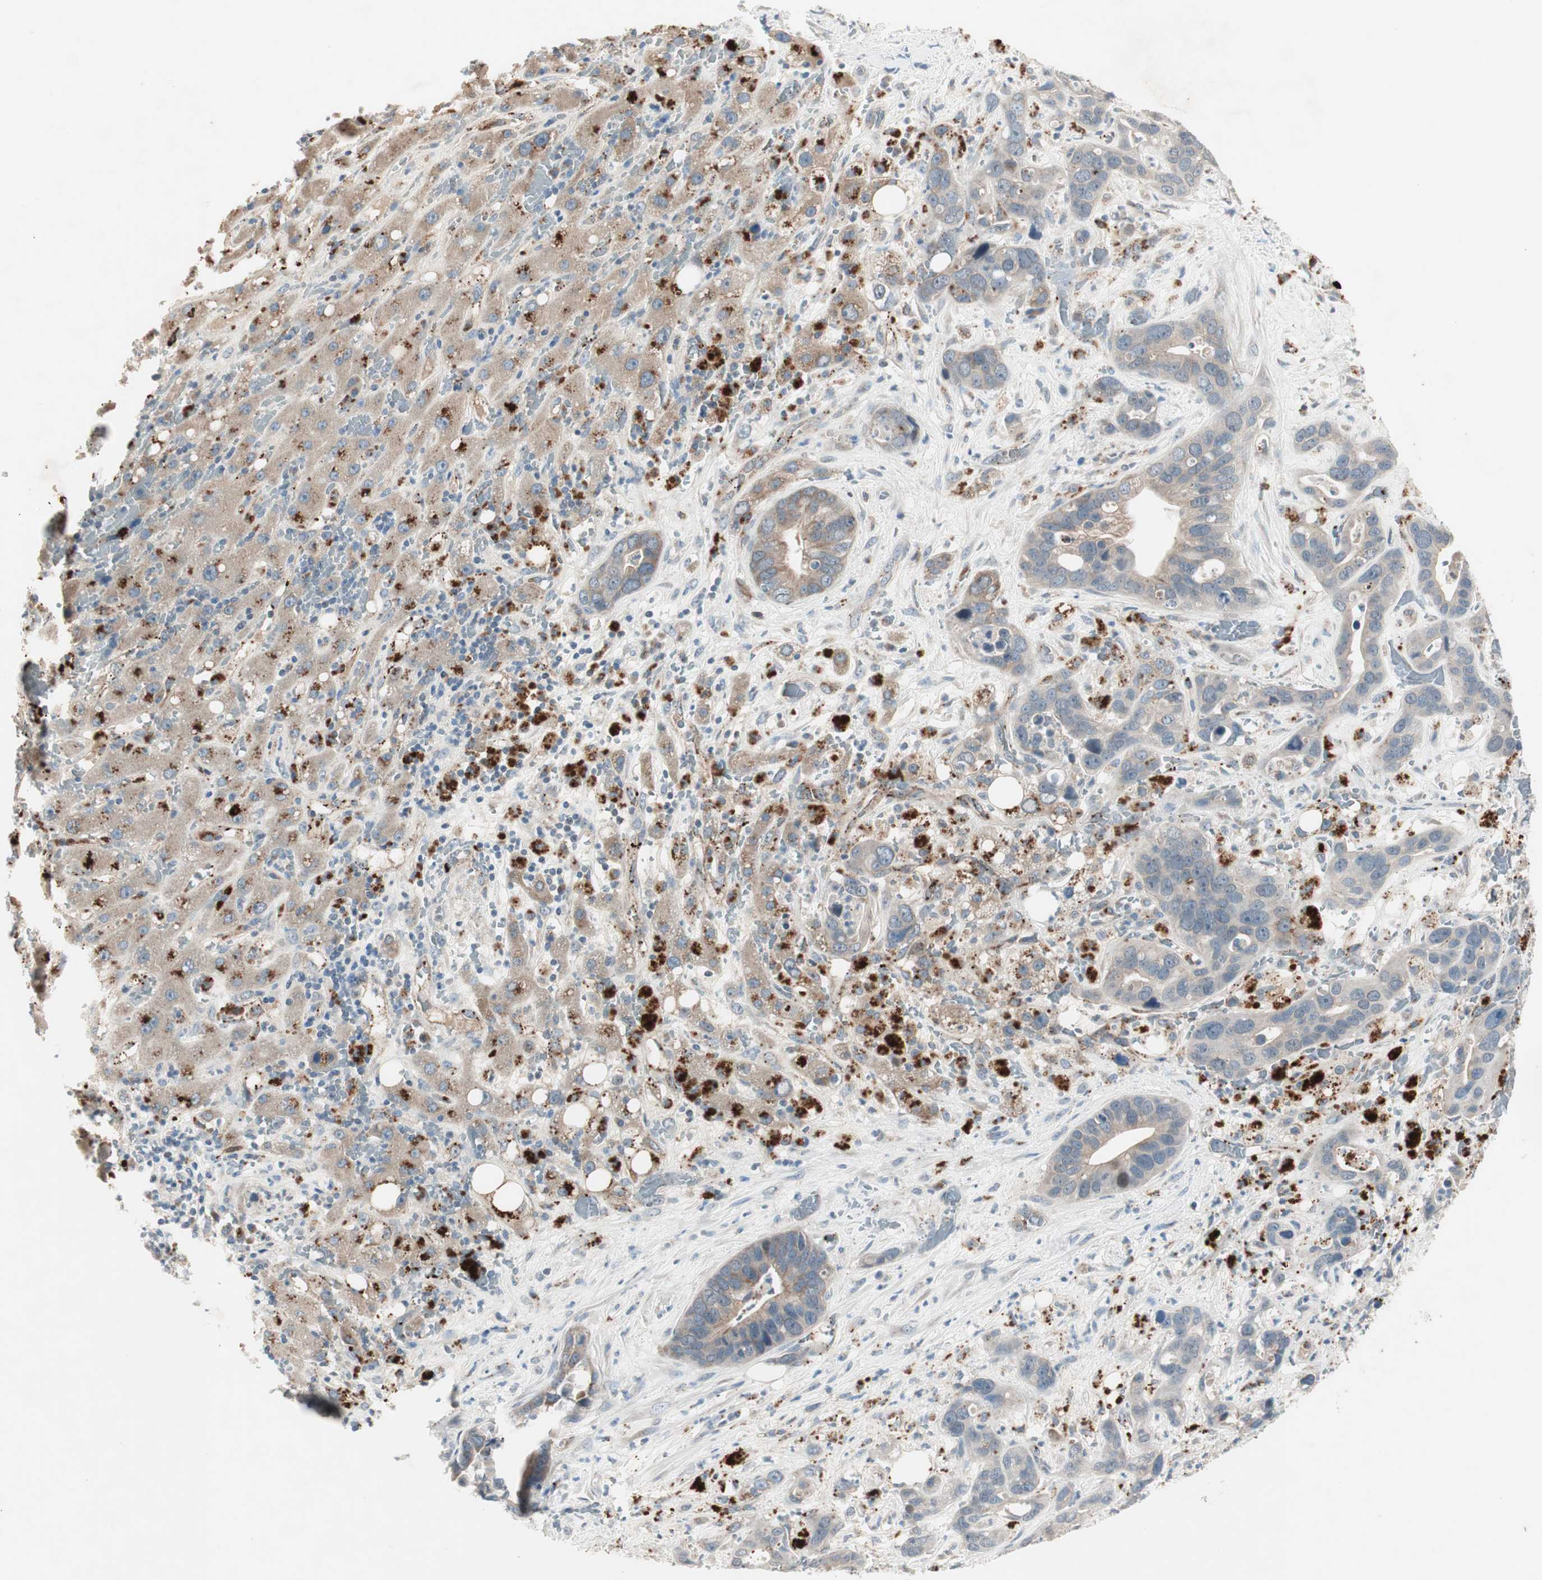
{"staining": {"intensity": "moderate", "quantity": "25%-75%", "location": "cytoplasmic/membranous"}, "tissue": "liver cancer", "cell_type": "Tumor cells", "image_type": "cancer", "snomed": [{"axis": "morphology", "description": "Cholangiocarcinoma"}, {"axis": "topography", "description": "Liver"}], "caption": "Liver cancer (cholangiocarcinoma) stained with a brown dye demonstrates moderate cytoplasmic/membranous positive staining in approximately 25%-75% of tumor cells.", "gene": "FGFR4", "patient": {"sex": "female", "age": 65}}